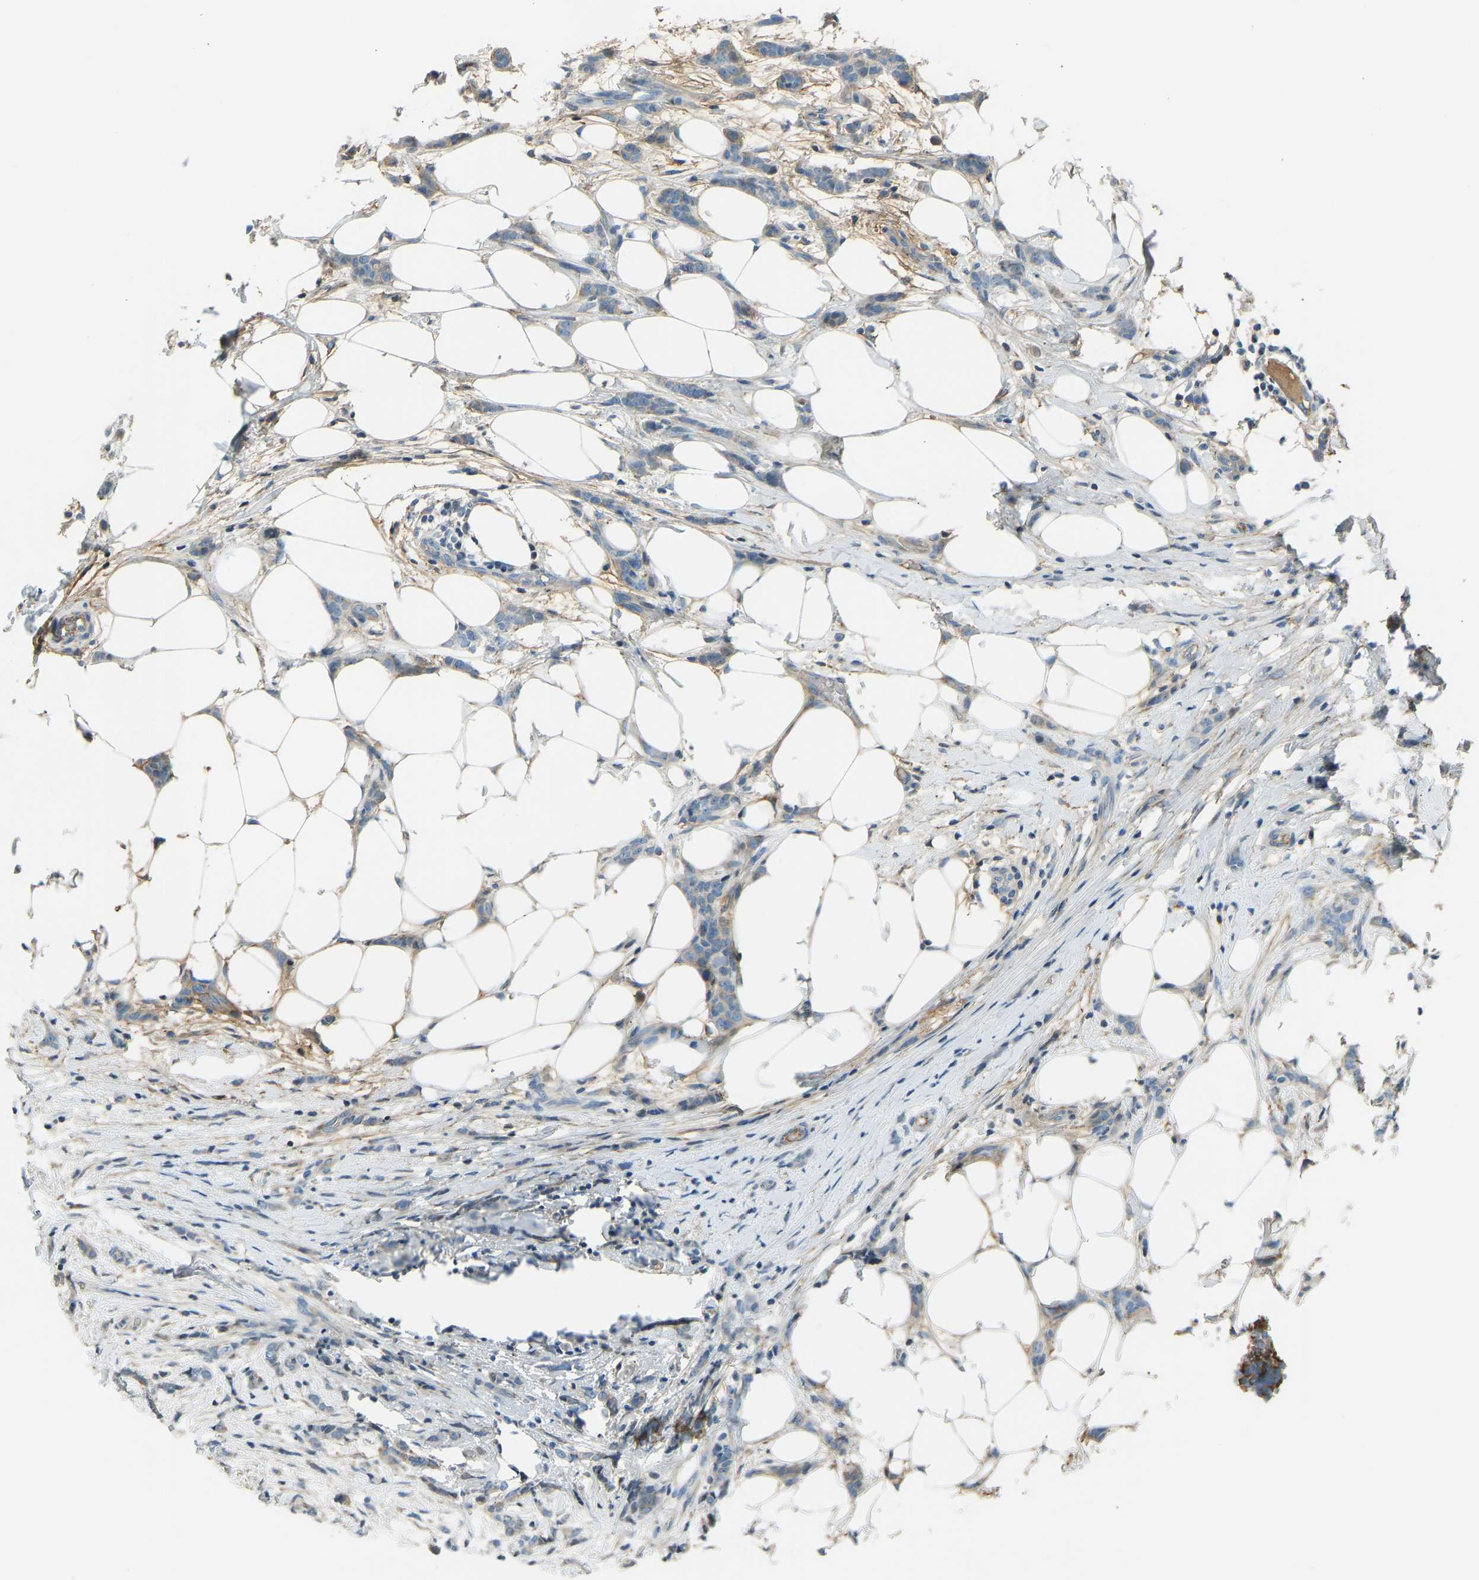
{"staining": {"intensity": "weak", "quantity": "<25%", "location": "cytoplasmic/membranous"}, "tissue": "breast cancer", "cell_type": "Tumor cells", "image_type": "cancer", "snomed": [{"axis": "morphology", "description": "Lobular carcinoma"}, {"axis": "topography", "description": "Skin"}, {"axis": "topography", "description": "Breast"}], "caption": "Tumor cells show no significant expression in lobular carcinoma (breast).", "gene": "FBLN2", "patient": {"sex": "female", "age": 46}}